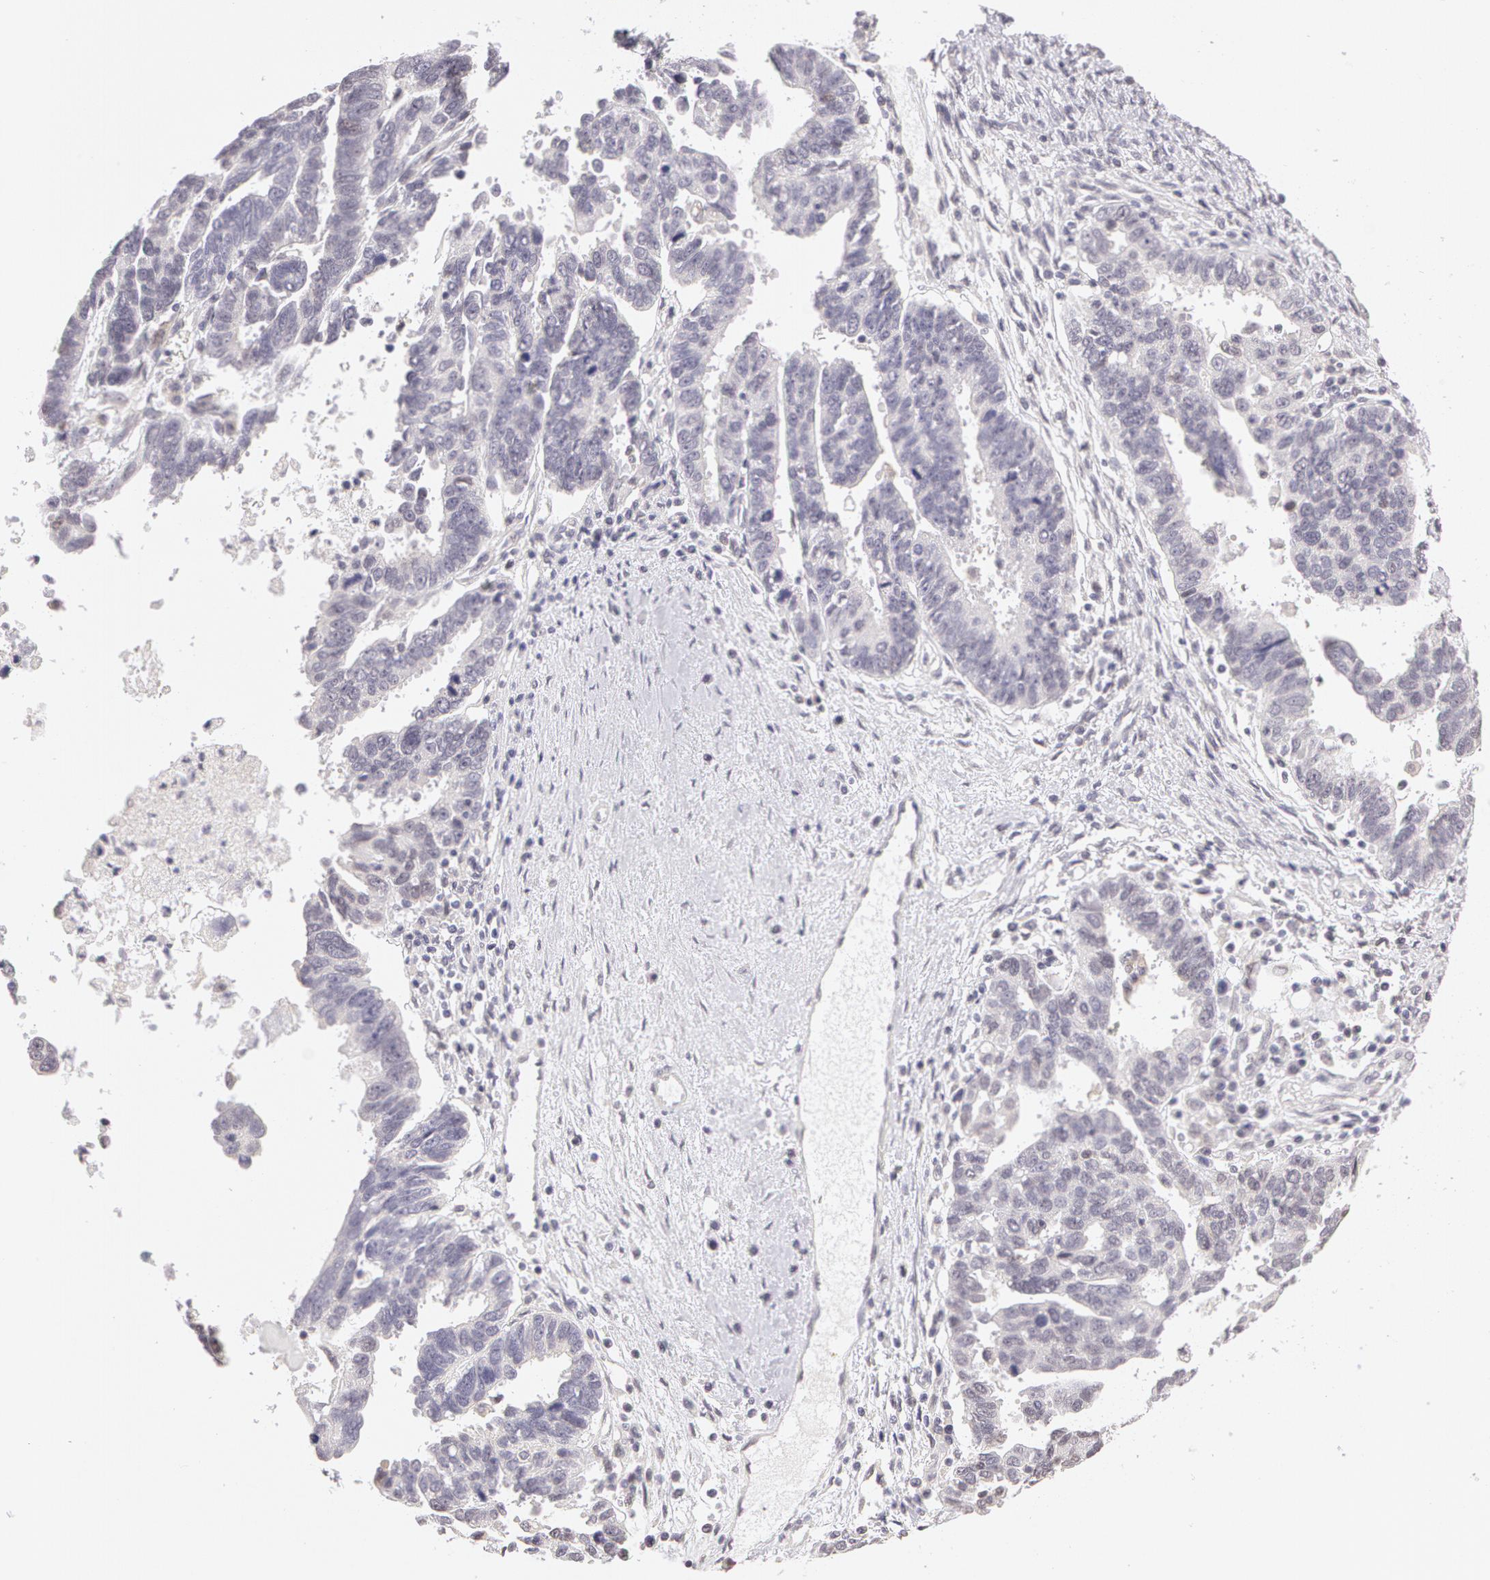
{"staining": {"intensity": "negative", "quantity": "none", "location": "none"}, "tissue": "ovarian cancer", "cell_type": "Tumor cells", "image_type": "cancer", "snomed": [{"axis": "morphology", "description": "Carcinoma, endometroid"}, {"axis": "morphology", "description": "Cystadenocarcinoma, serous, NOS"}, {"axis": "topography", "description": "Ovary"}], "caption": "Tumor cells show no significant expression in ovarian cancer (serous cystadenocarcinoma). The staining is performed using DAB brown chromogen with nuclei counter-stained in using hematoxylin.", "gene": "ZNF597", "patient": {"sex": "female", "age": 45}}